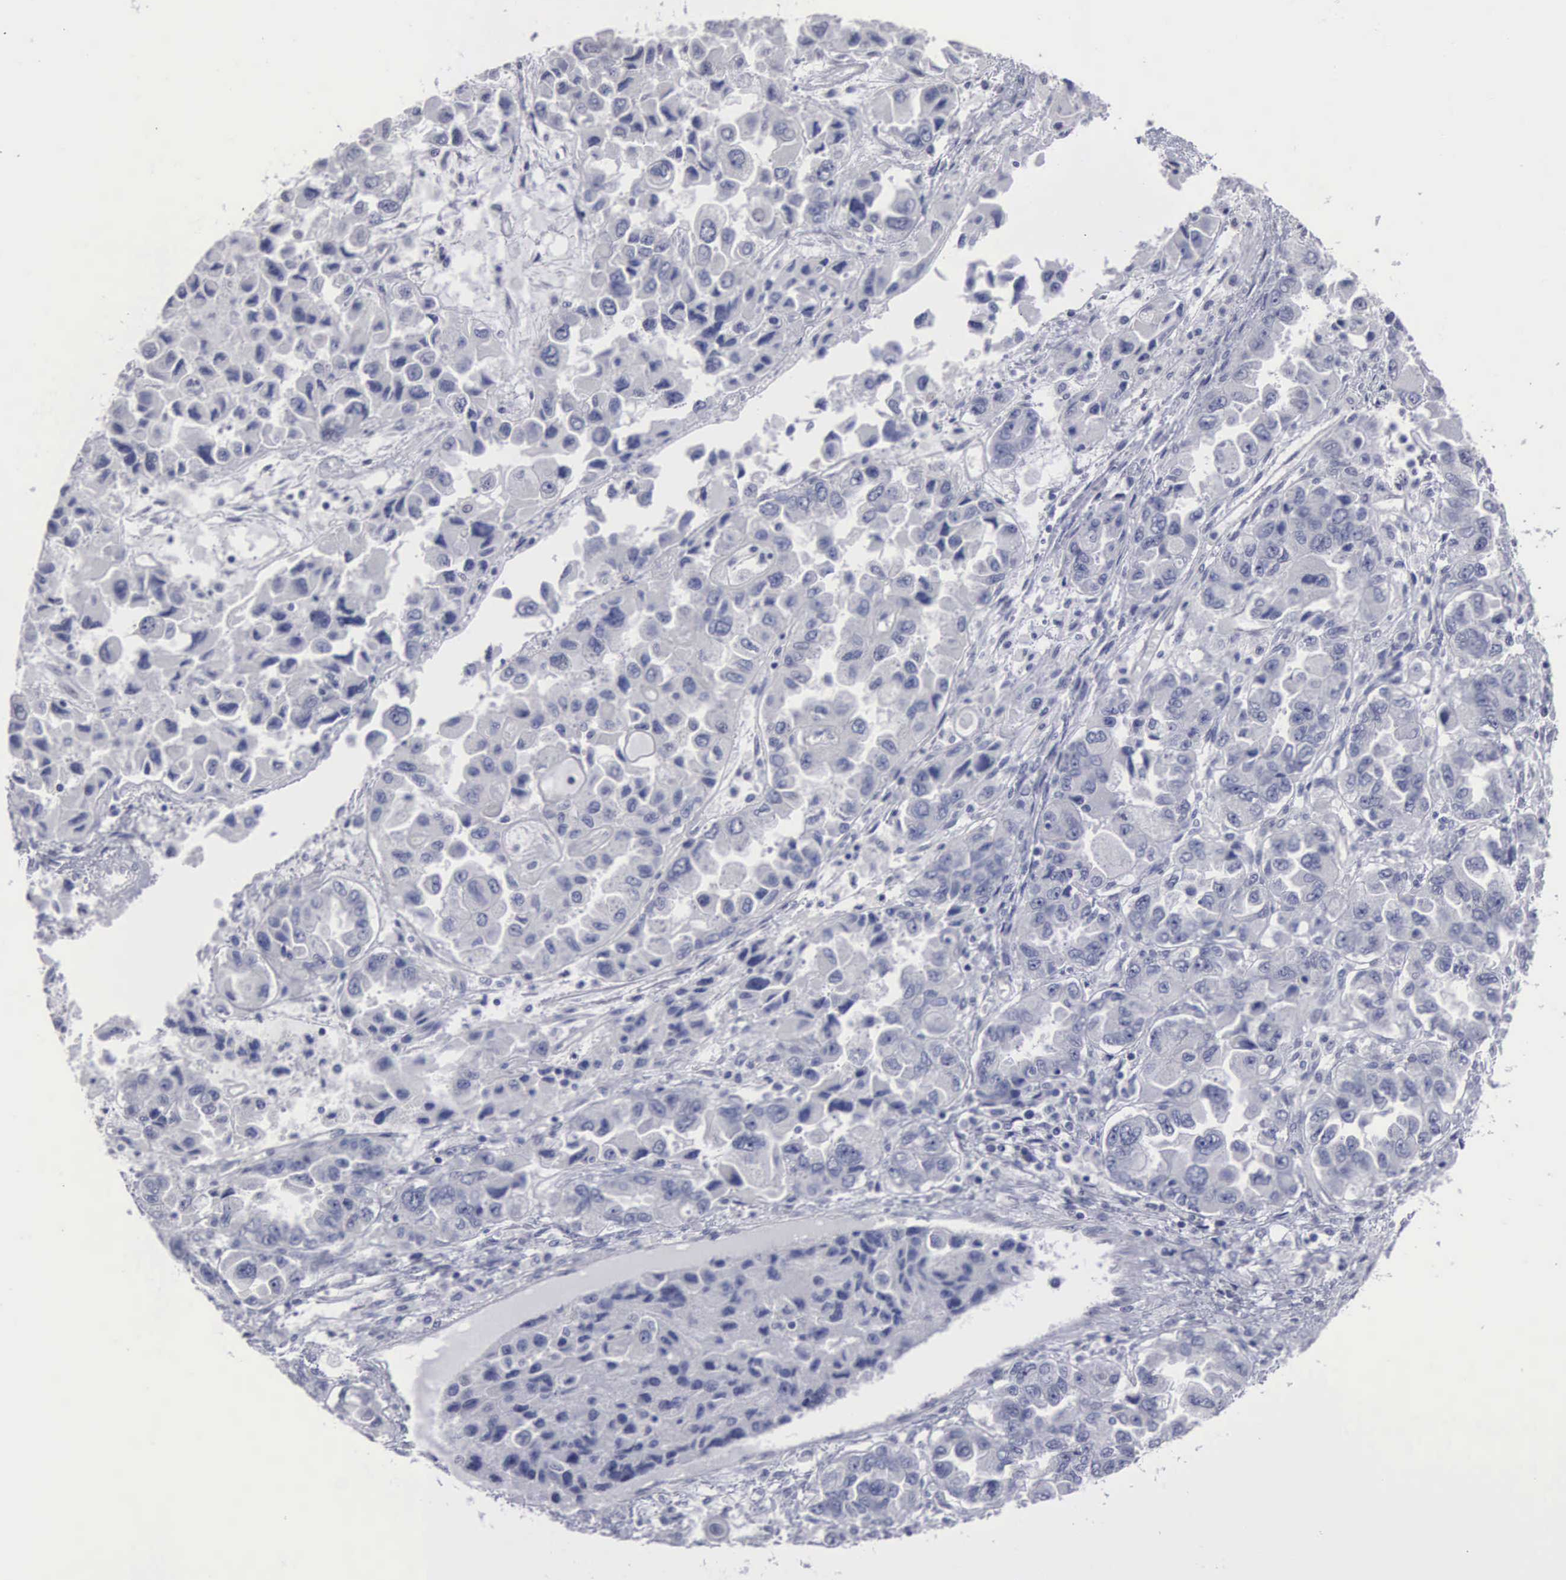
{"staining": {"intensity": "negative", "quantity": "none", "location": "none"}, "tissue": "ovarian cancer", "cell_type": "Tumor cells", "image_type": "cancer", "snomed": [{"axis": "morphology", "description": "Cystadenocarcinoma, serous, NOS"}, {"axis": "topography", "description": "Ovary"}], "caption": "Ovarian cancer (serous cystadenocarcinoma) was stained to show a protein in brown. There is no significant expression in tumor cells. (Brightfield microscopy of DAB (3,3'-diaminobenzidine) immunohistochemistry (IHC) at high magnification).", "gene": "UPB1", "patient": {"sex": "female", "age": 84}}